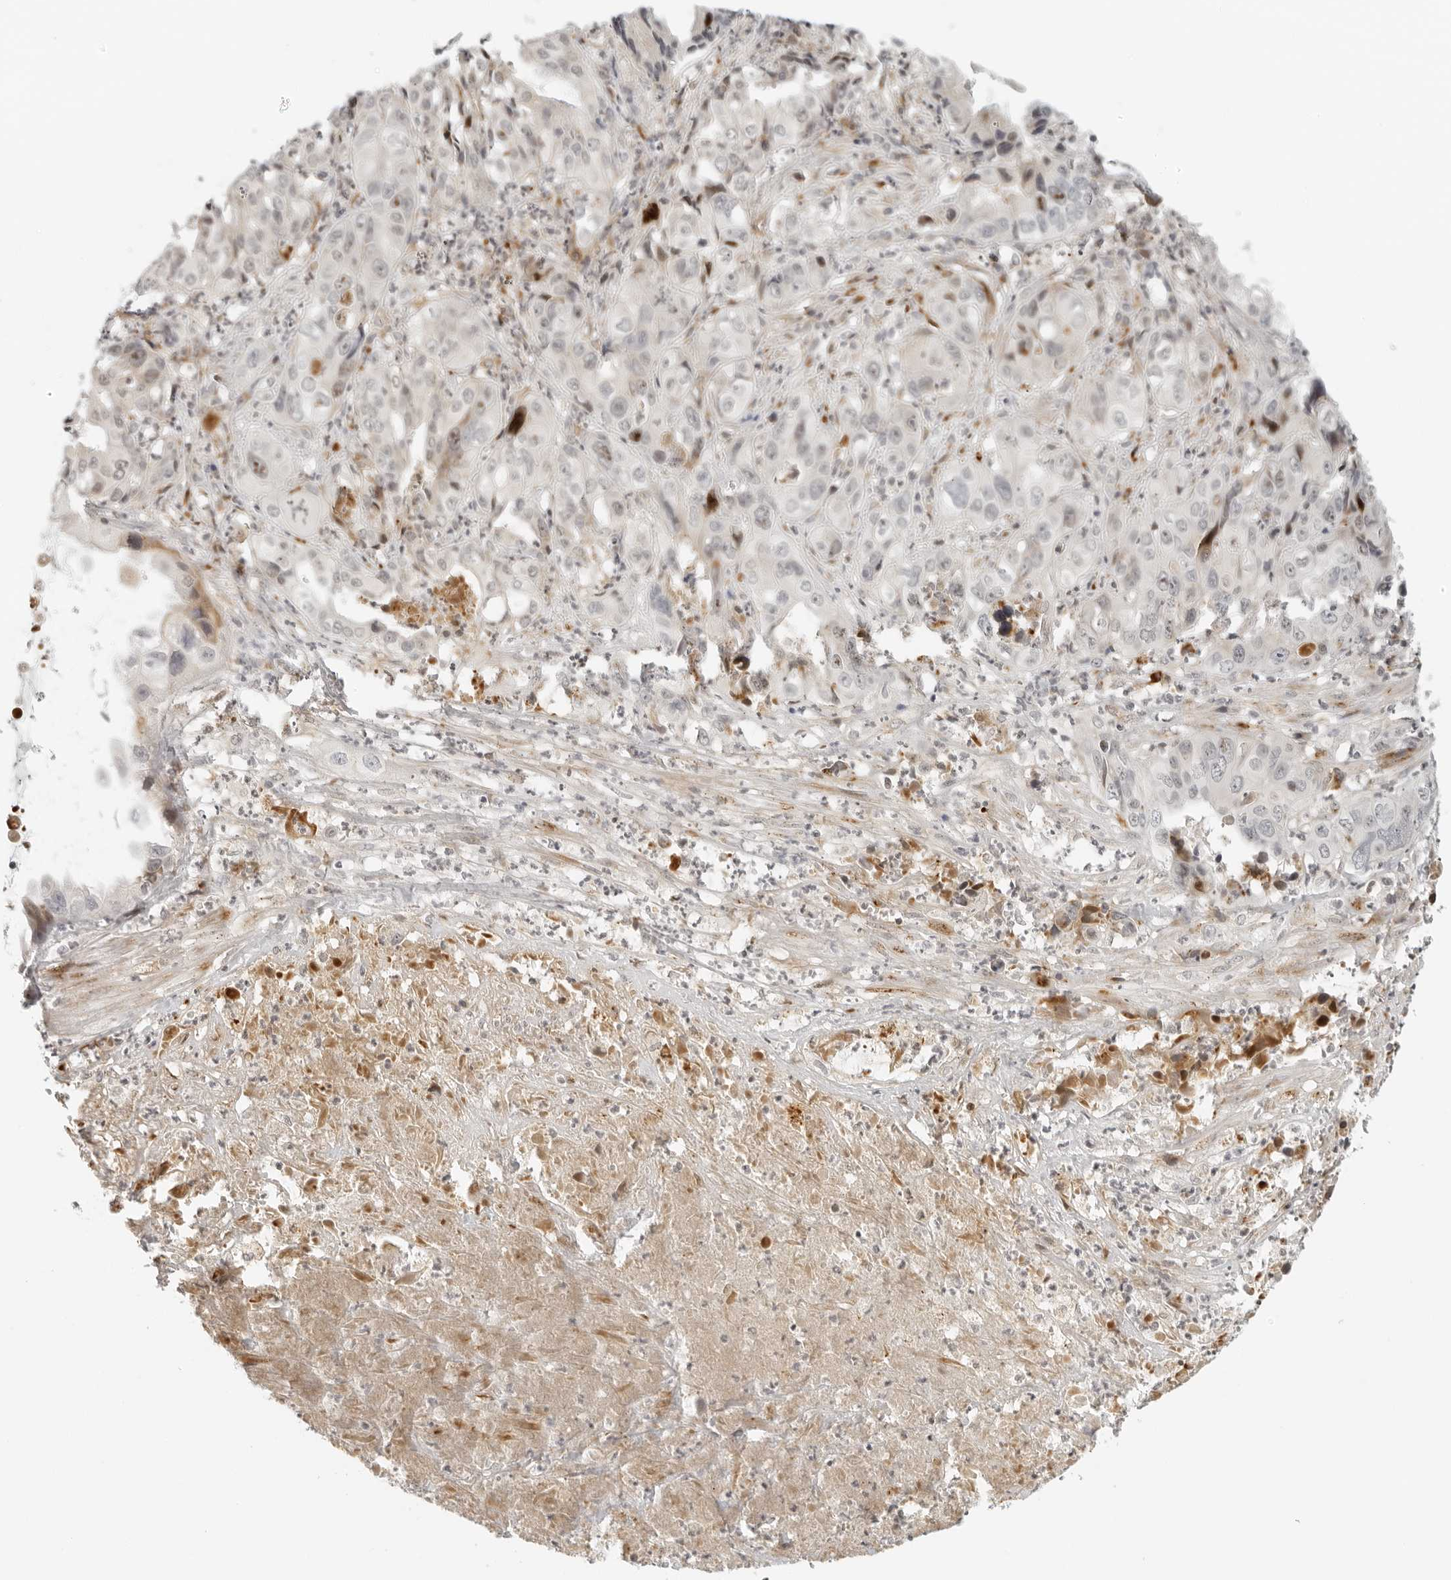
{"staining": {"intensity": "moderate", "quantity": "<25%", "location": "nuclear"}, "tissue": "liver cancer", "cell_type": "Tumor cells", "image_type": "cancer", "snomed": [{"axis": "morphology", "description": "Cholangiocarcinoma"}, {"axis": "topography", "description": "Liver"}], "caption": "Liver cancer stained with a protein marker shows moderate staining in tumor cells.", "gene": "ZNF678", "patient": {"sex": "female", "age": 61}}